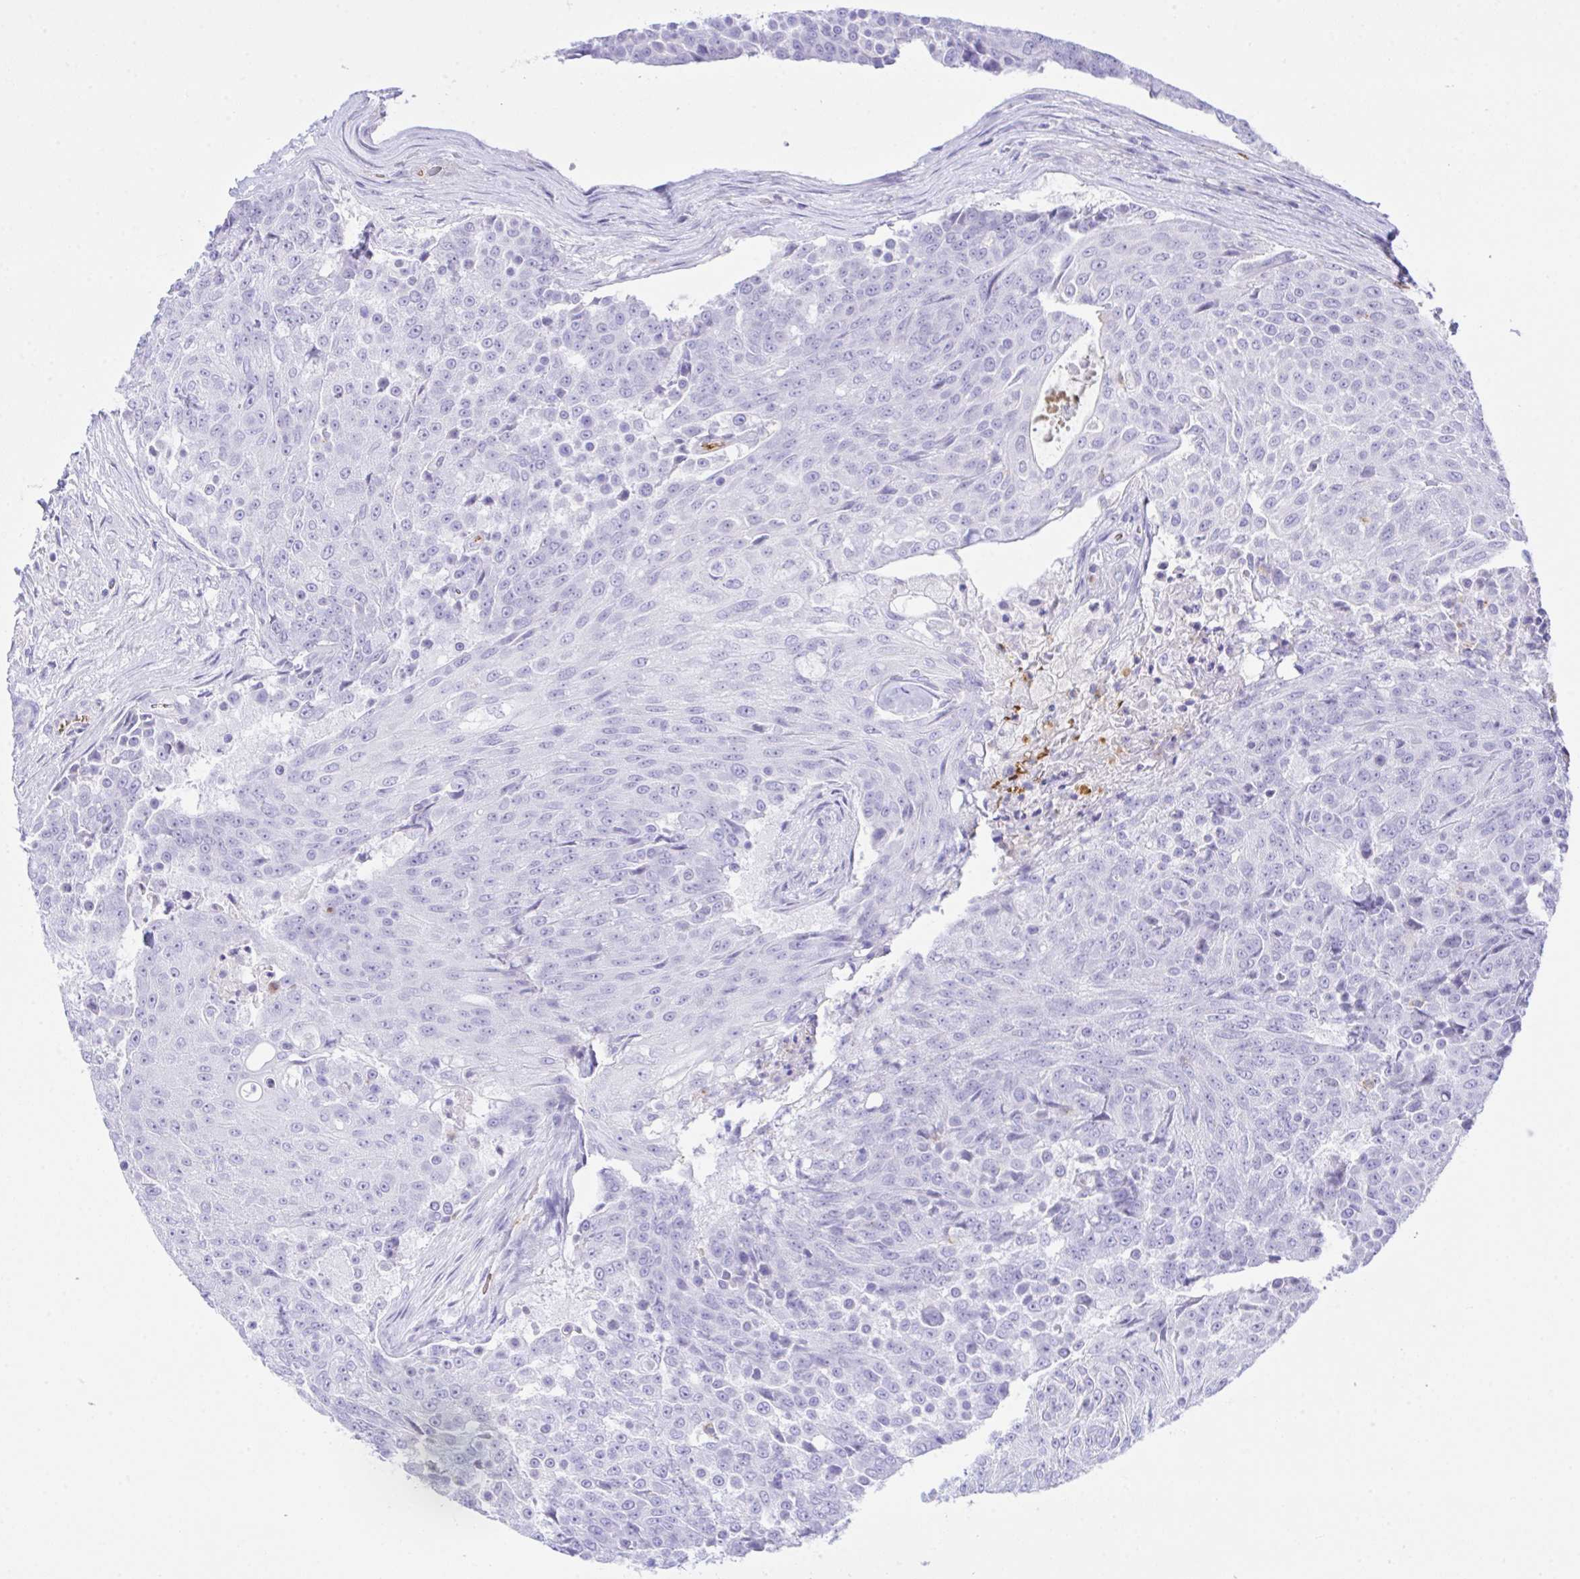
{"staining": {"intensity": "negative", "quantity": "none", "location": "none"}, "tissue": "urothelial cancer", "cell_type": "Tumor cells", "image_type": "cancer", "snomed": [{"axis": "morphology", "description": "Urothelial carcinoma, High grade"}, {"axis": "topography", "description": "Urinary bladder"}], "caption": "Protein analysis of urothelial cancer reveals no significant expression in tumor cells.", "gene": "ZNF221", "patient": {"sex": "female", "age": 63}}